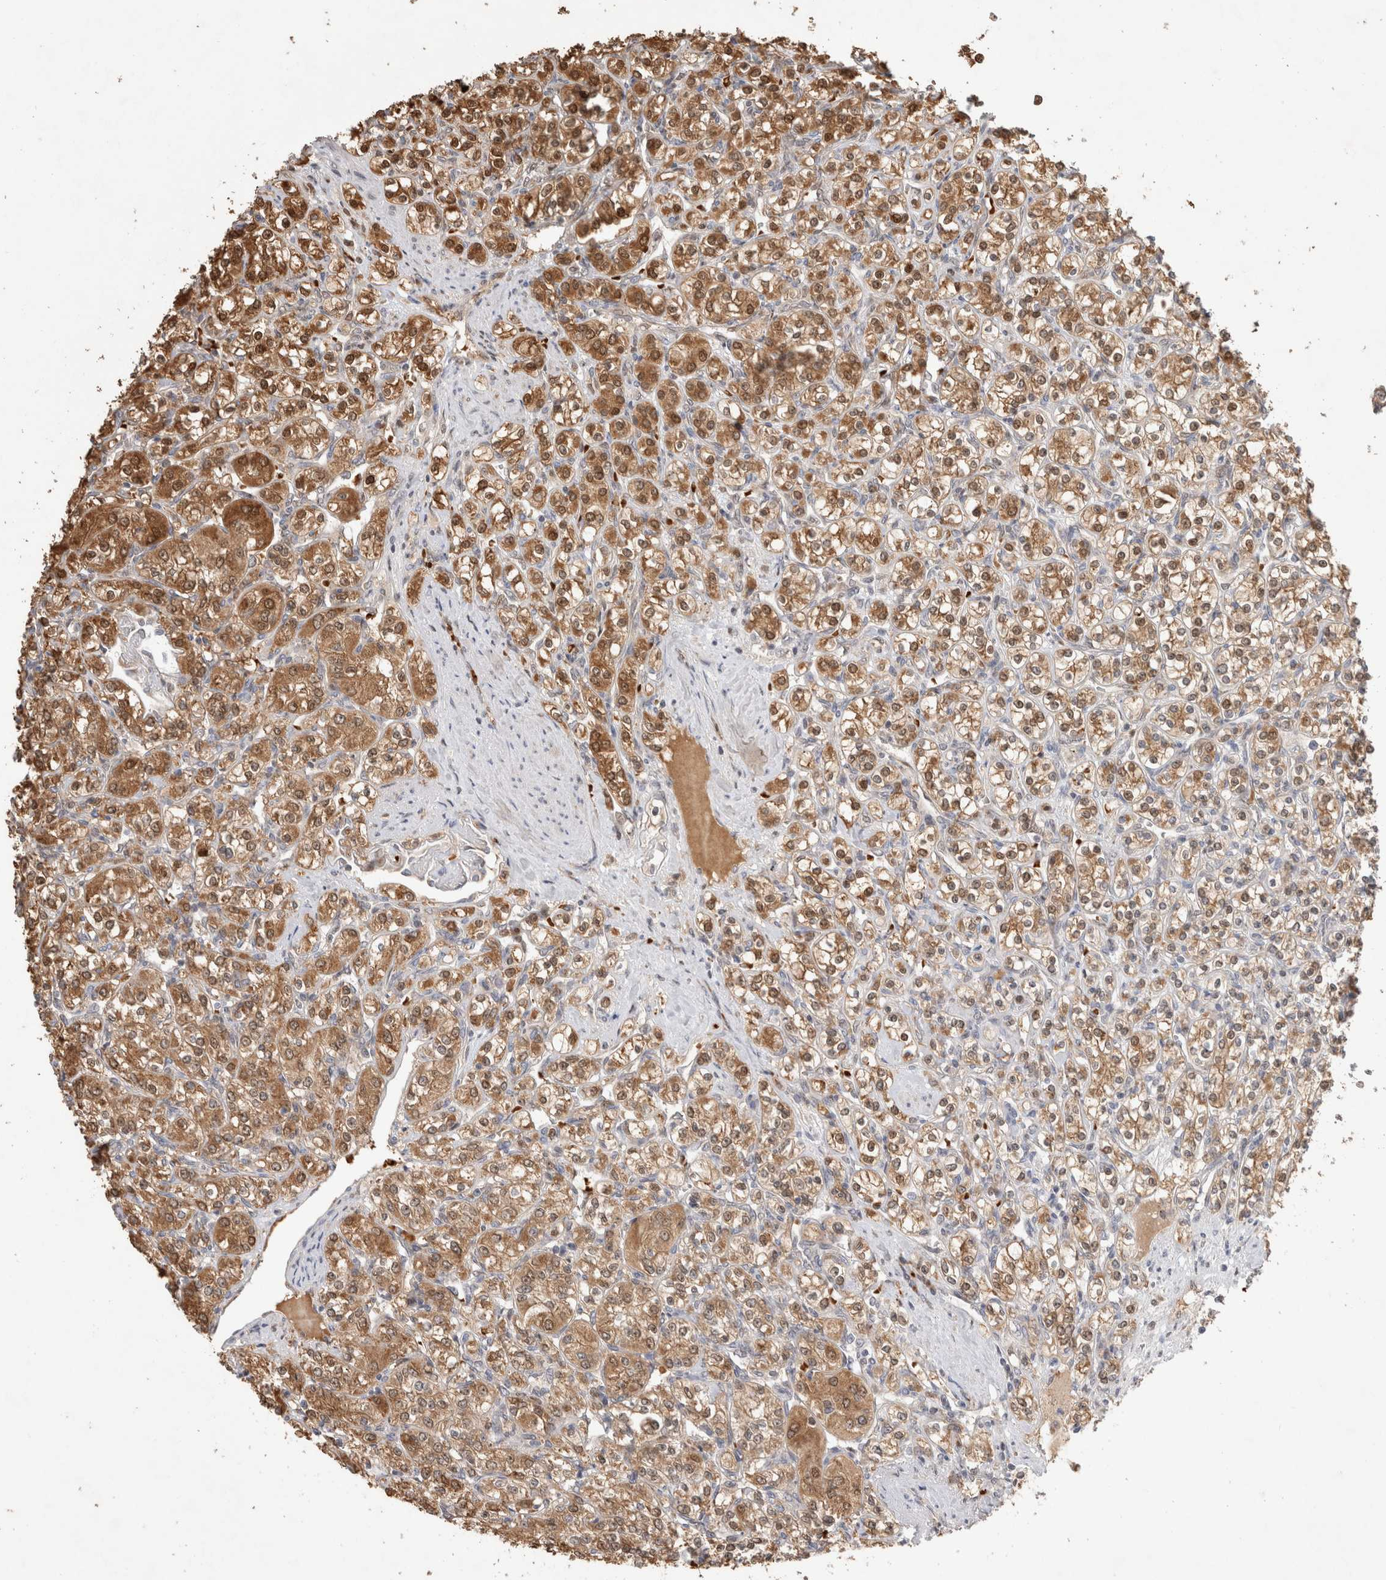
{"staining": {"intensity": "moderate", "quantity": ">75%", "location": "cytoplasmic/membranous,nuclear"}, "tissue": "renal cancer", "cell_type": "Tumor cells", "image_type": "cancer", "snomed": [{"axis": "morphology", "description": "Adenocarcinoma, NOS"}, {"axis": "topography", "description": "Kidney"}], "caption": "Immunohistochemical staining of renal cancer (adenocarcinoma) shows medium levels of moderate cytoplasmic/membranous and nuclear staining in about >75% of tumor cells. The protein of interest is shown in brown color, while the nuclei are stained blue.", "gene": "OTUD6B", "patient": {"sex": "male", "age": 77}}